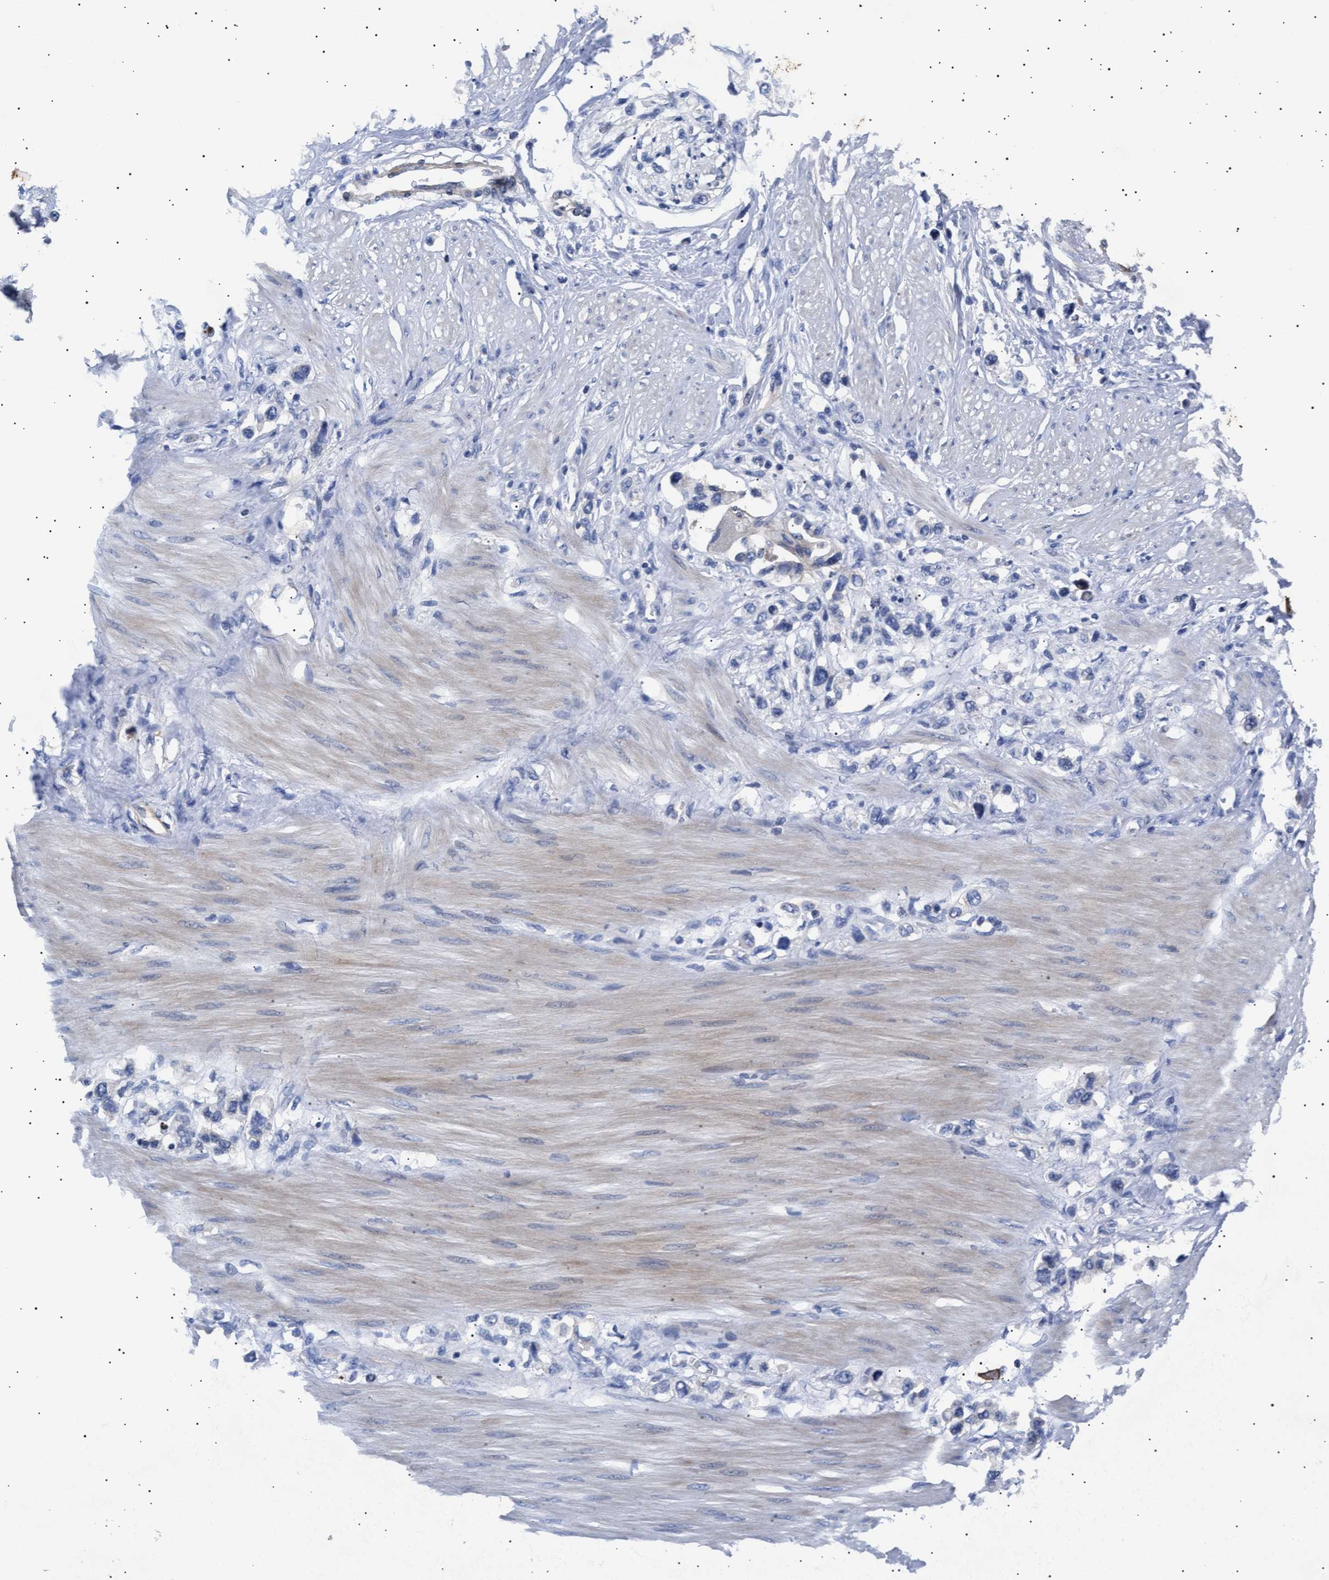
{"staining": {"intensity": "negative", "quantity": "none", "location": "none"}, "tissue": "stomach cancer", "cell_type": "Tumor cells", "image_type": "cancer", "snomed": [{"axis": "morphology", "description": "Adenocarcinoma, NOS"}, {"axis": "topography", "description": "Stomach"}], "caption": "The image displays no significant staining in tumor cells of stomach cancer (adenocarcinoma). (DAB immunohistochemistry (IHC) with hematoxylin counter stain).", "gene": "HEMGN", "patient": {"sex": "female", "age": 65}}